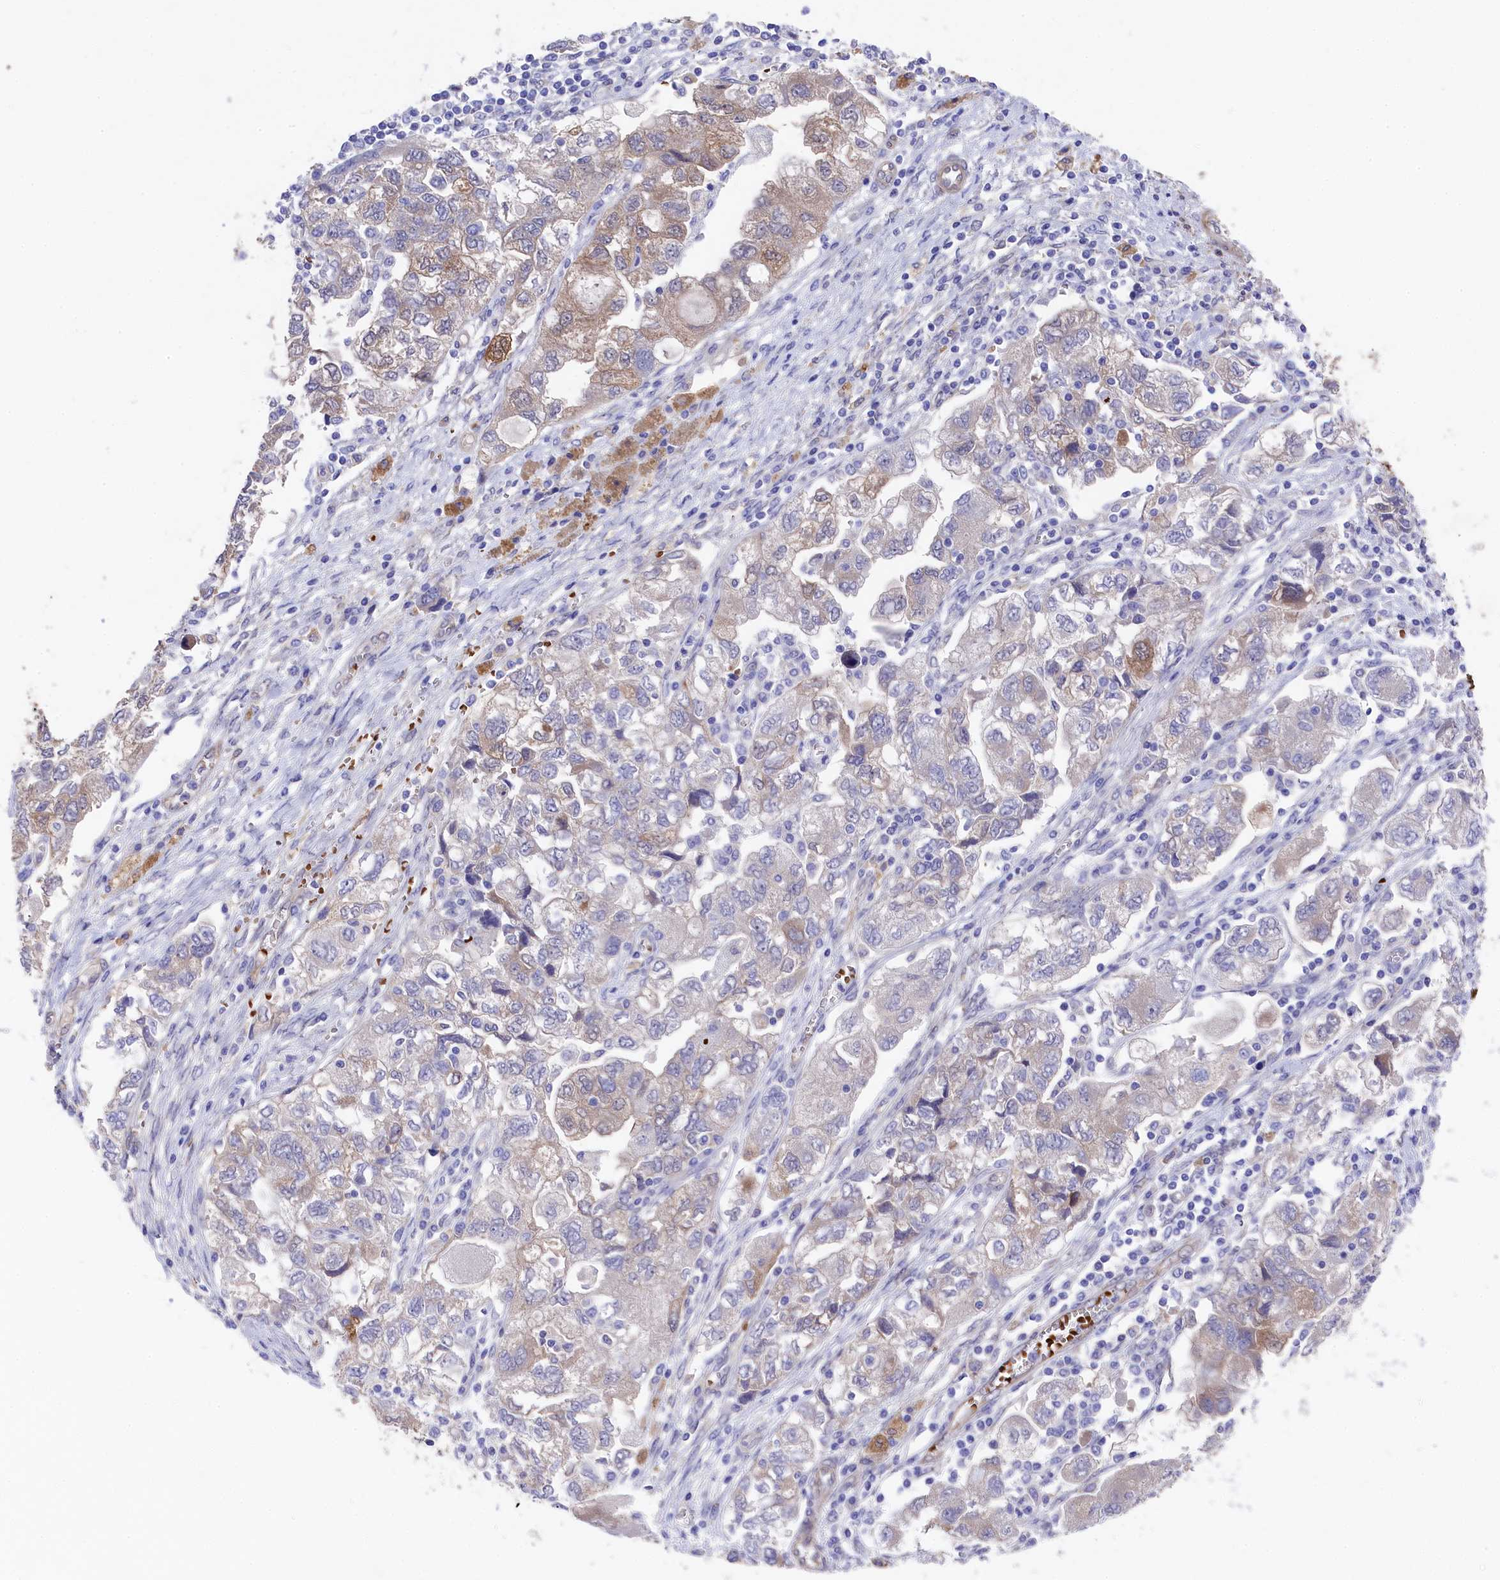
{"staining": {"intensity": "weak", "quantity": "<25%", "location": "cytoplasmic/membranous"}, "tissue": "ovarian cancer", "cell_type": "Tumor cells", "image_type": "cancer", "snomed": [{"axis": "morphology", "description": "Carcinoma, NOS"}, {"axis": "morphology", "description": "Cystadenocarcinoma, serous, NOS"}, {"axis": "topography", "description": "Ovary"}], "caption": "Immunohistochemical staining of human ovarian cancer exhibits no significant staining in tumor cells.", "gene": "LHFPL4", "patient": {"sex": "female", "age": 69}}